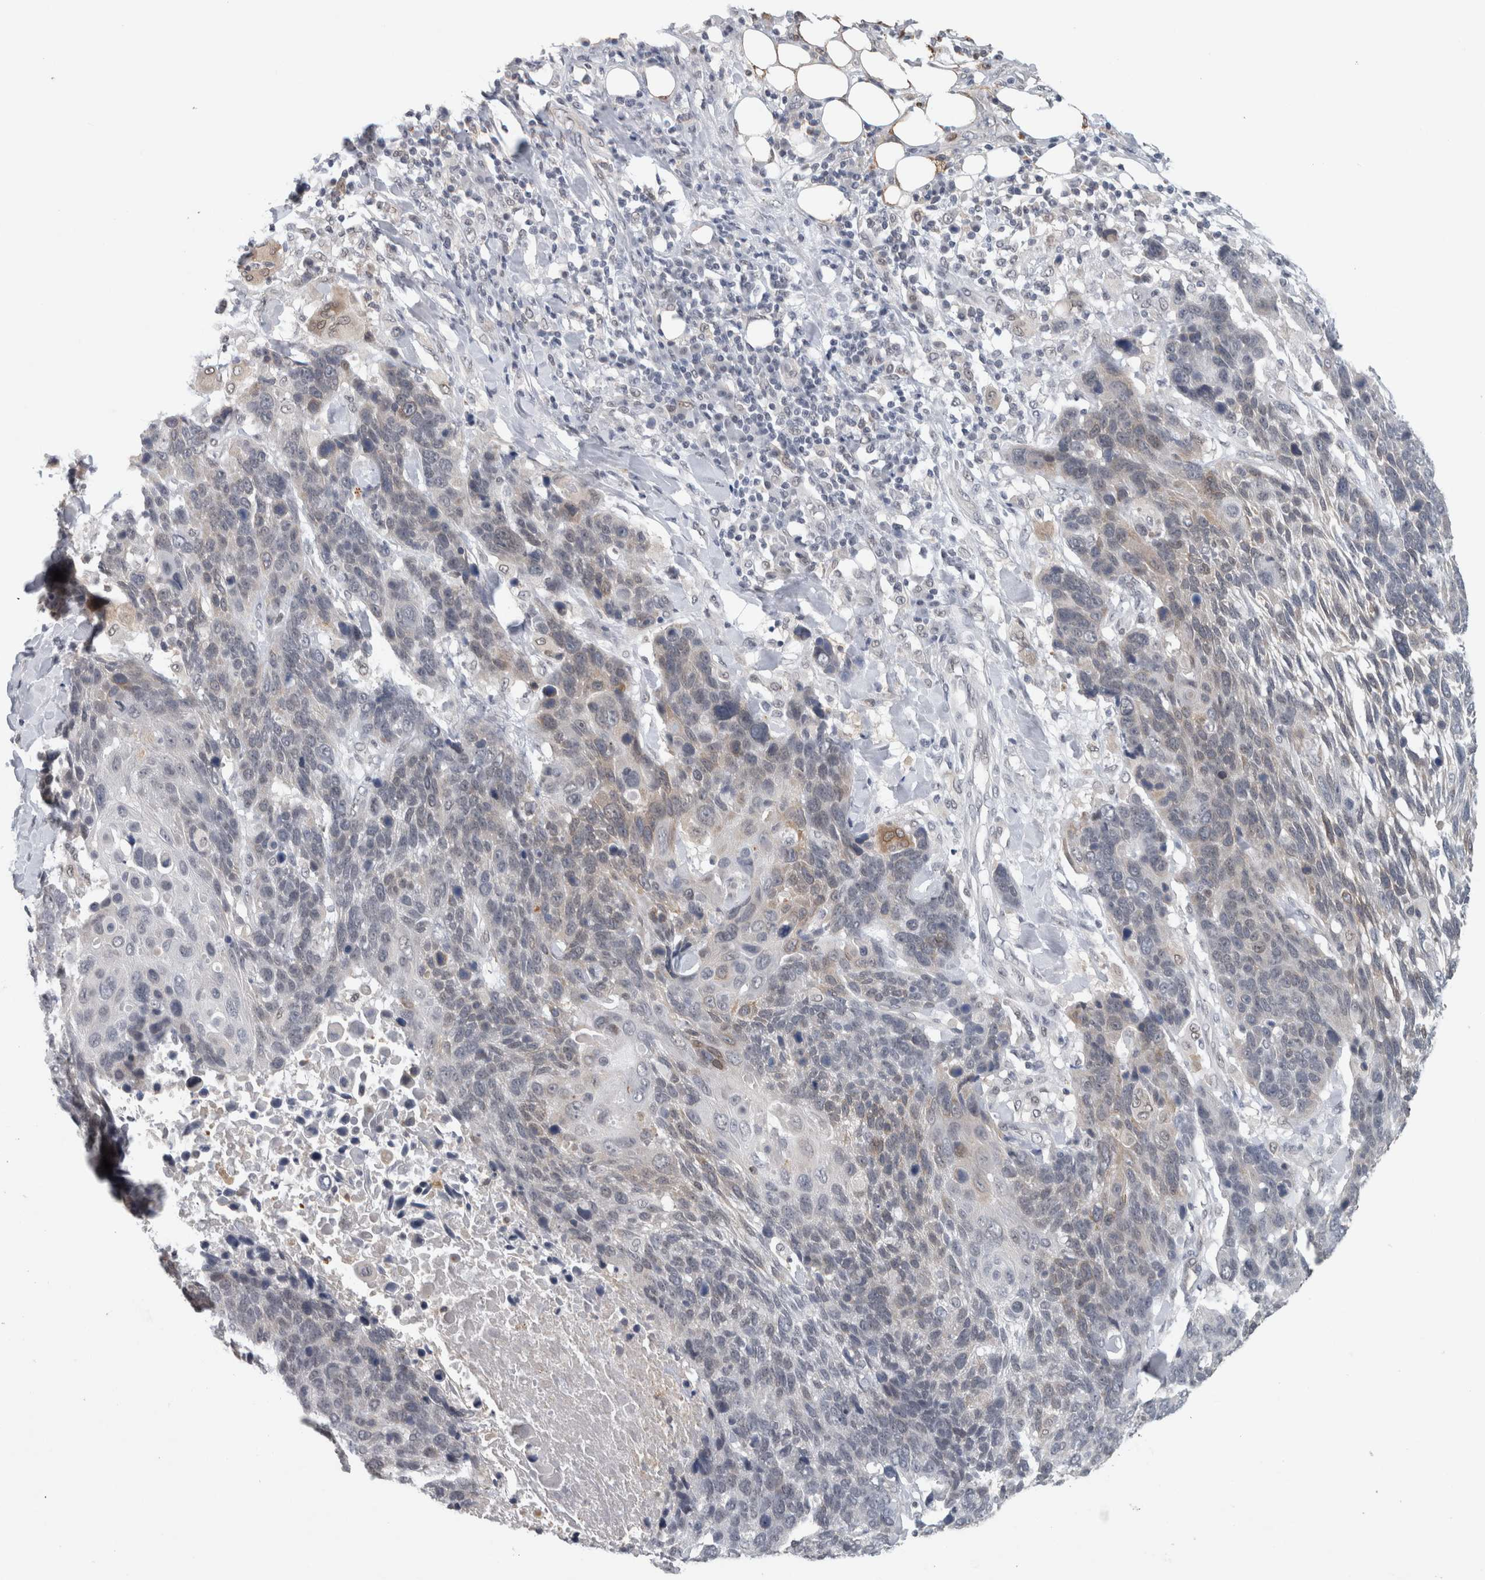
{"staining": {"intensity": "weak", "quantity": "<25%", "location": "cytoplasmic/membranous"}, "tissue": "lung cancer", "cell_type": "Tumor cells", "image_type": "cancer", "snomed": [{"axis": "morphology", "description": "Squamous cell carcinoma, NOS"}, {"axis": "topography", "description": "Lung"}], "caption": "DAB immunohistochemical staining of human lung squamous cell carcinoma exhibits no significant staining in tumor cells. (Brightfield microscopy of DAB immunohistochemistry (IHC) at high magnification).", "gene": "PRXL2A", "patient": {"sex": "male", "age": 66}}